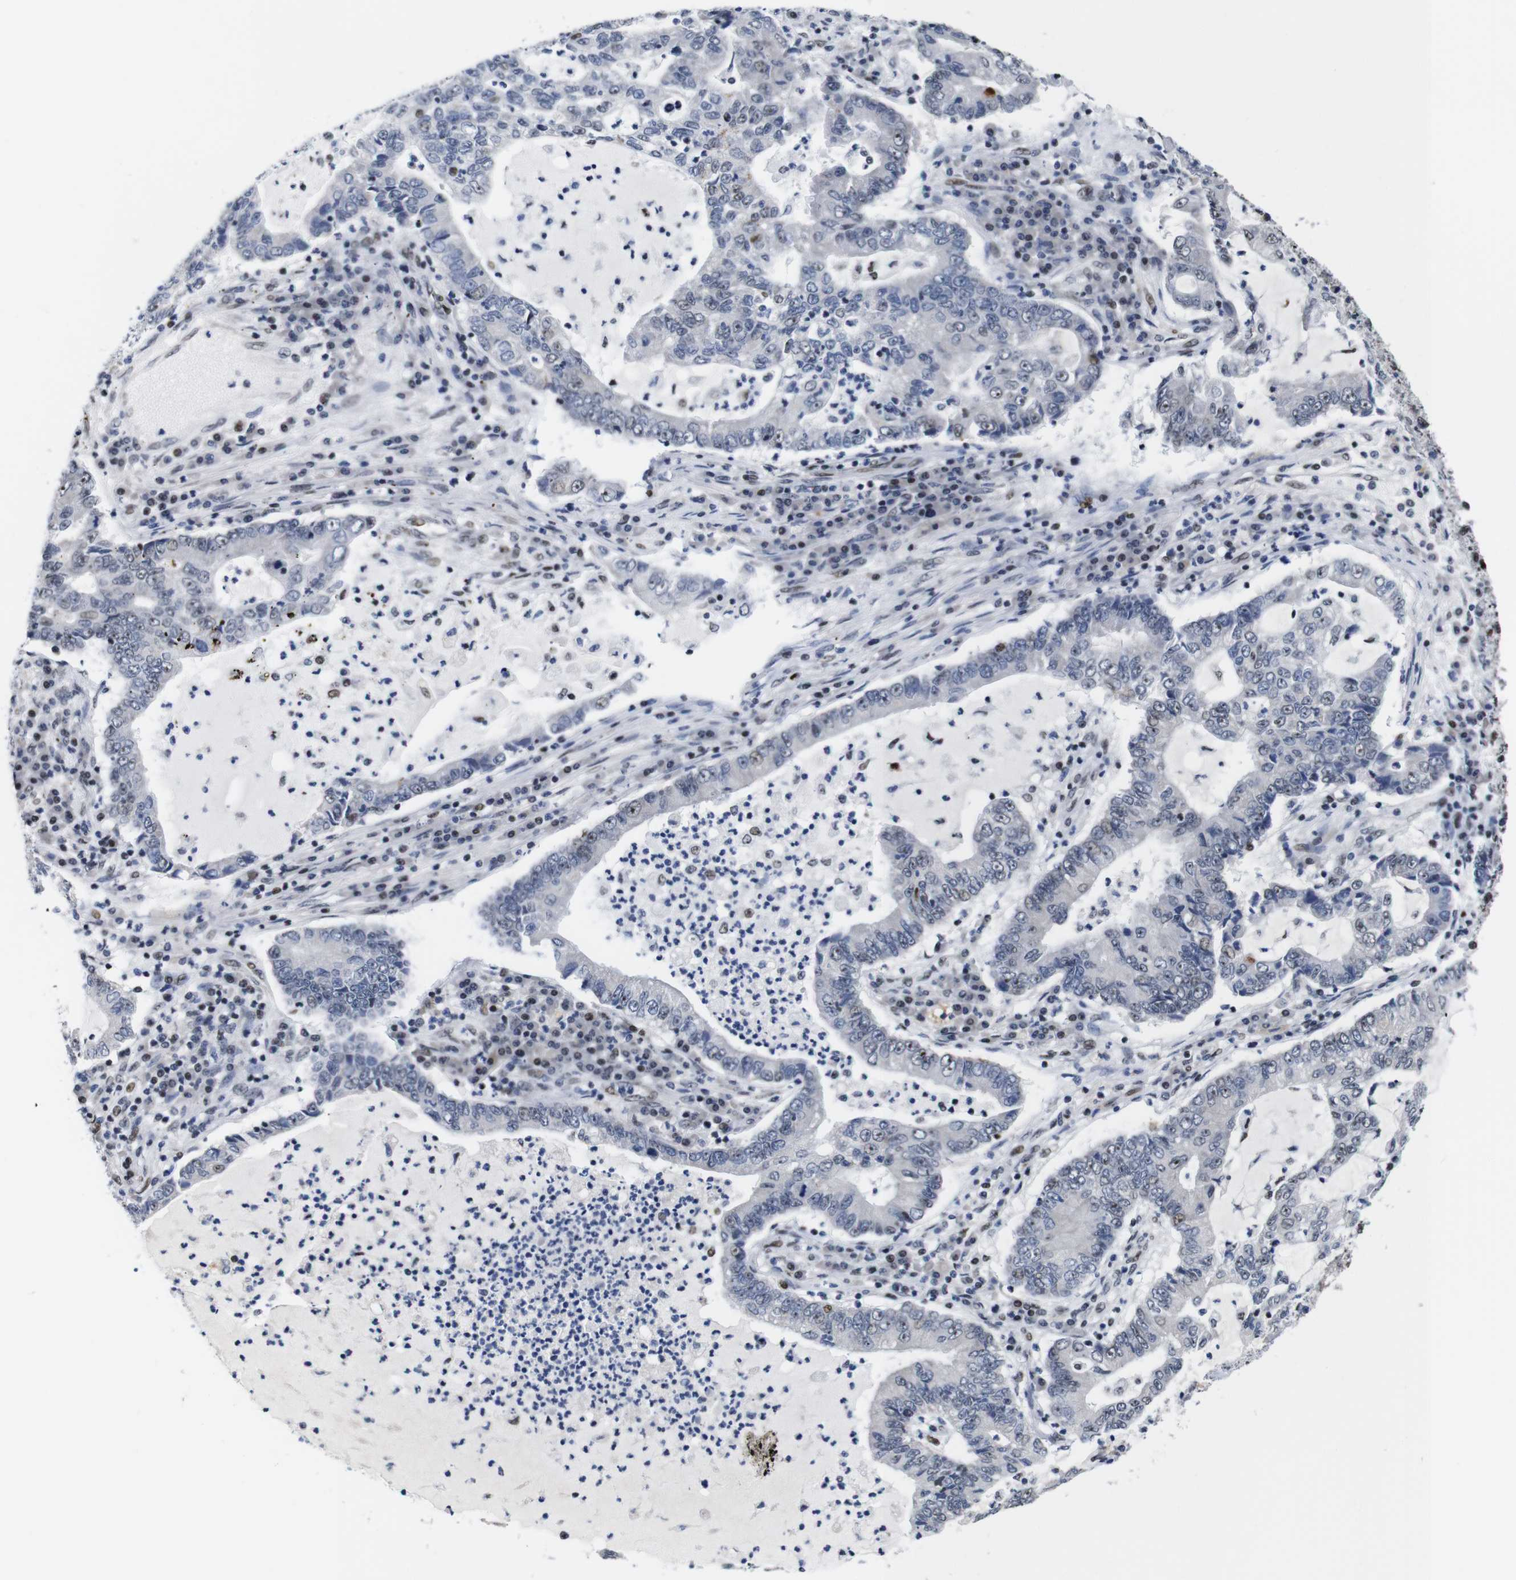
{"staining": {"intensity": "negative", "quantity": "none", "location": "none"}, "tissue": "lung cancer", "cell_type": "Tumor cells", "image_type": "cancer", "snomed": [{"axis": "morphology", "description": "Adenocarcinoma, NOS"}, {"axis": "topography", "description": "Lung"}], "caption": "Immunohistochemistry (IHC) photomicrograph of lung adenocarcinoma stained for a protein (brown), which demonstrates no positivity in tumor cells.", "gene": "GATA6", "patient": {"sex": "female", "age": 51}}